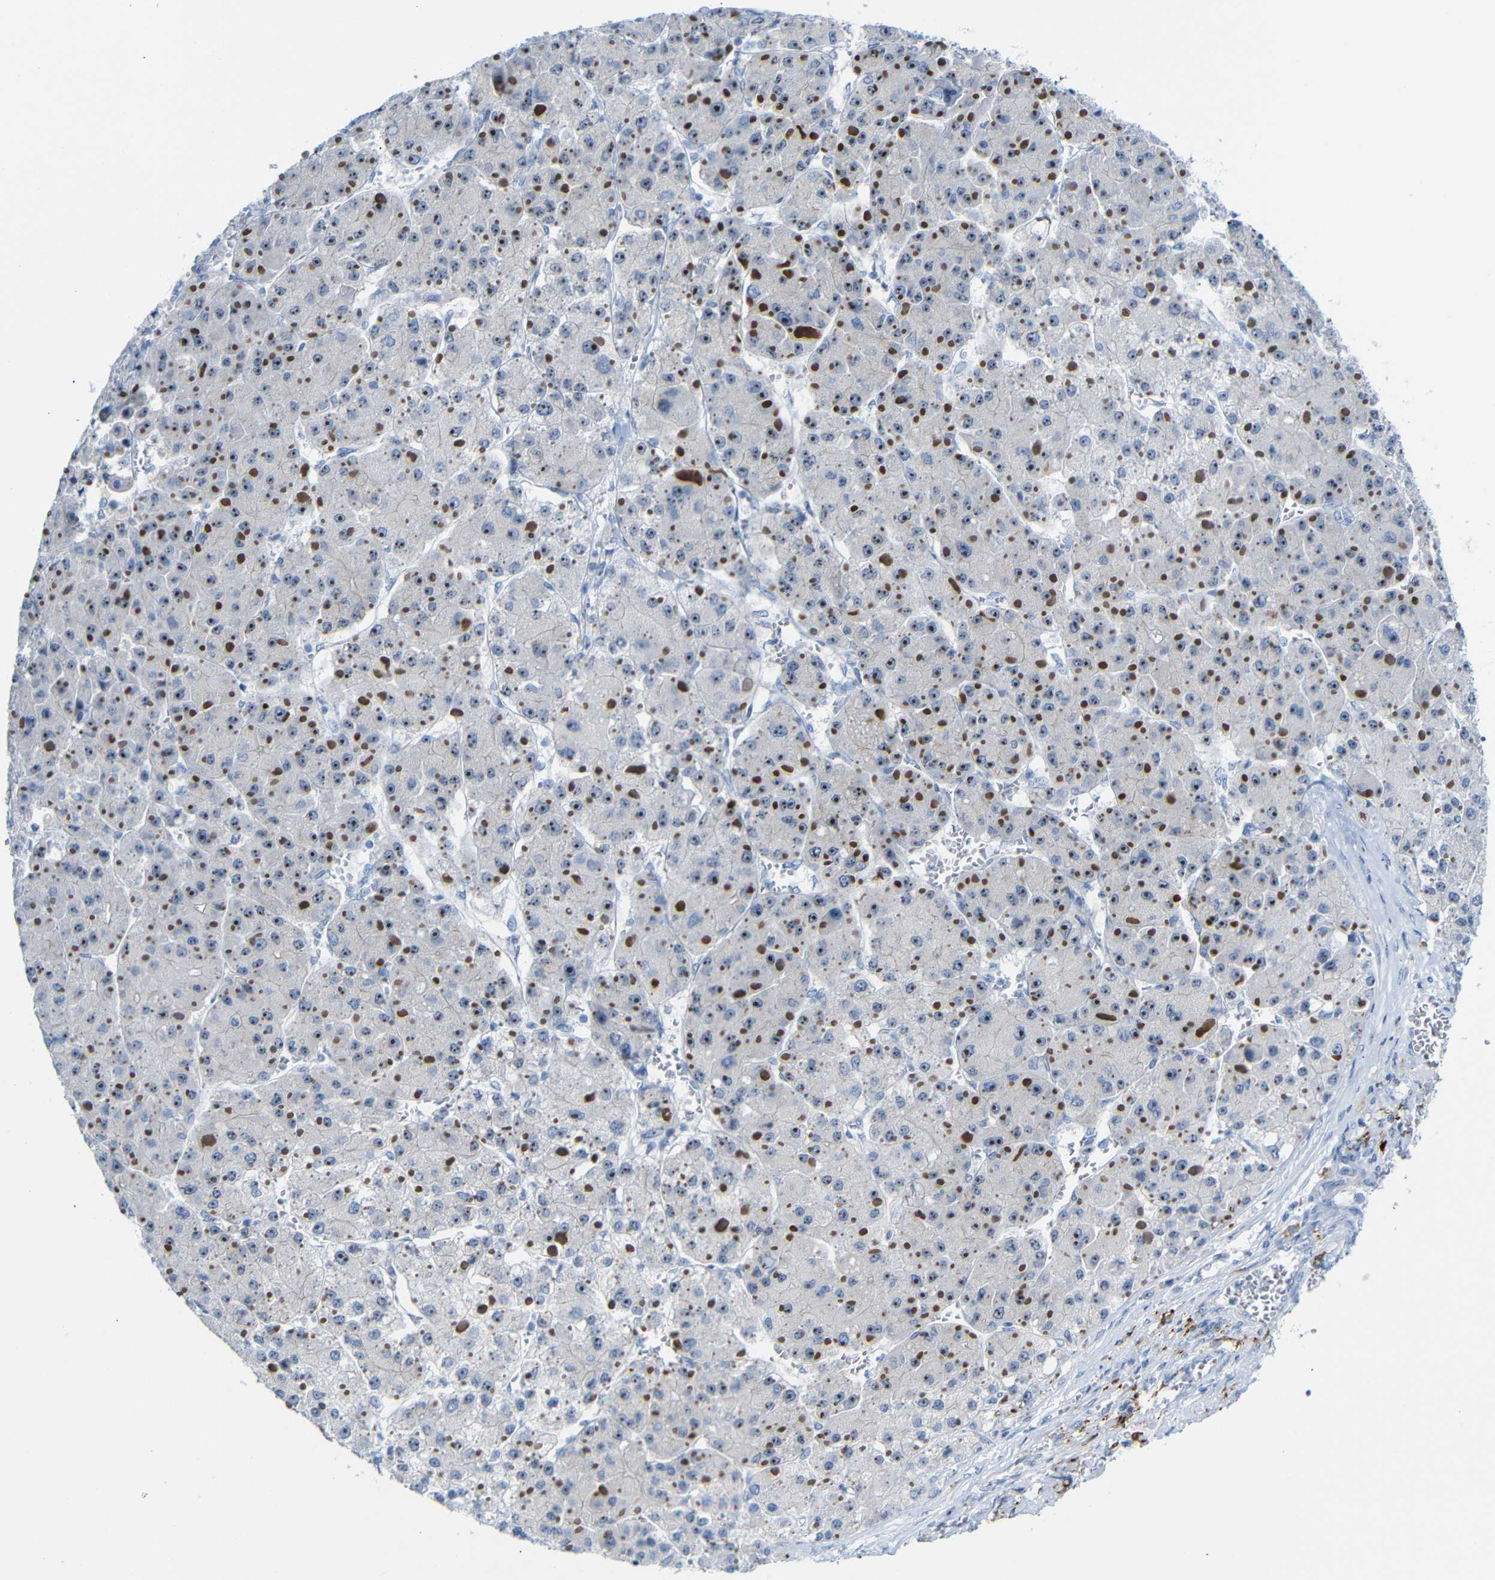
{"staining": {"intensity": "strong", "quantity": ">75%", "location": "nuclear"}, "tissue": "liver cancer", "cell_type": "Tumor cells", "image_type": "cancer", "snomed": [{"axis": "morphology", "description": "Carcinoma, Hepatocellular, NOS"}, {"axis": "topography", "description": "Liver"}], "caption": "An IHC photomicrograph of tumor tissue is shown. Protein staining in brown highlights strong nuclear positivity in hepatocellular carcinoma (liver) within tumor cells. (DAB (3,3'-diaminobenzidine) IHC with brightfield microscopy, high magnification).", "gene": "C1orf210", "patient": {"sex": "female", "age": 73}}